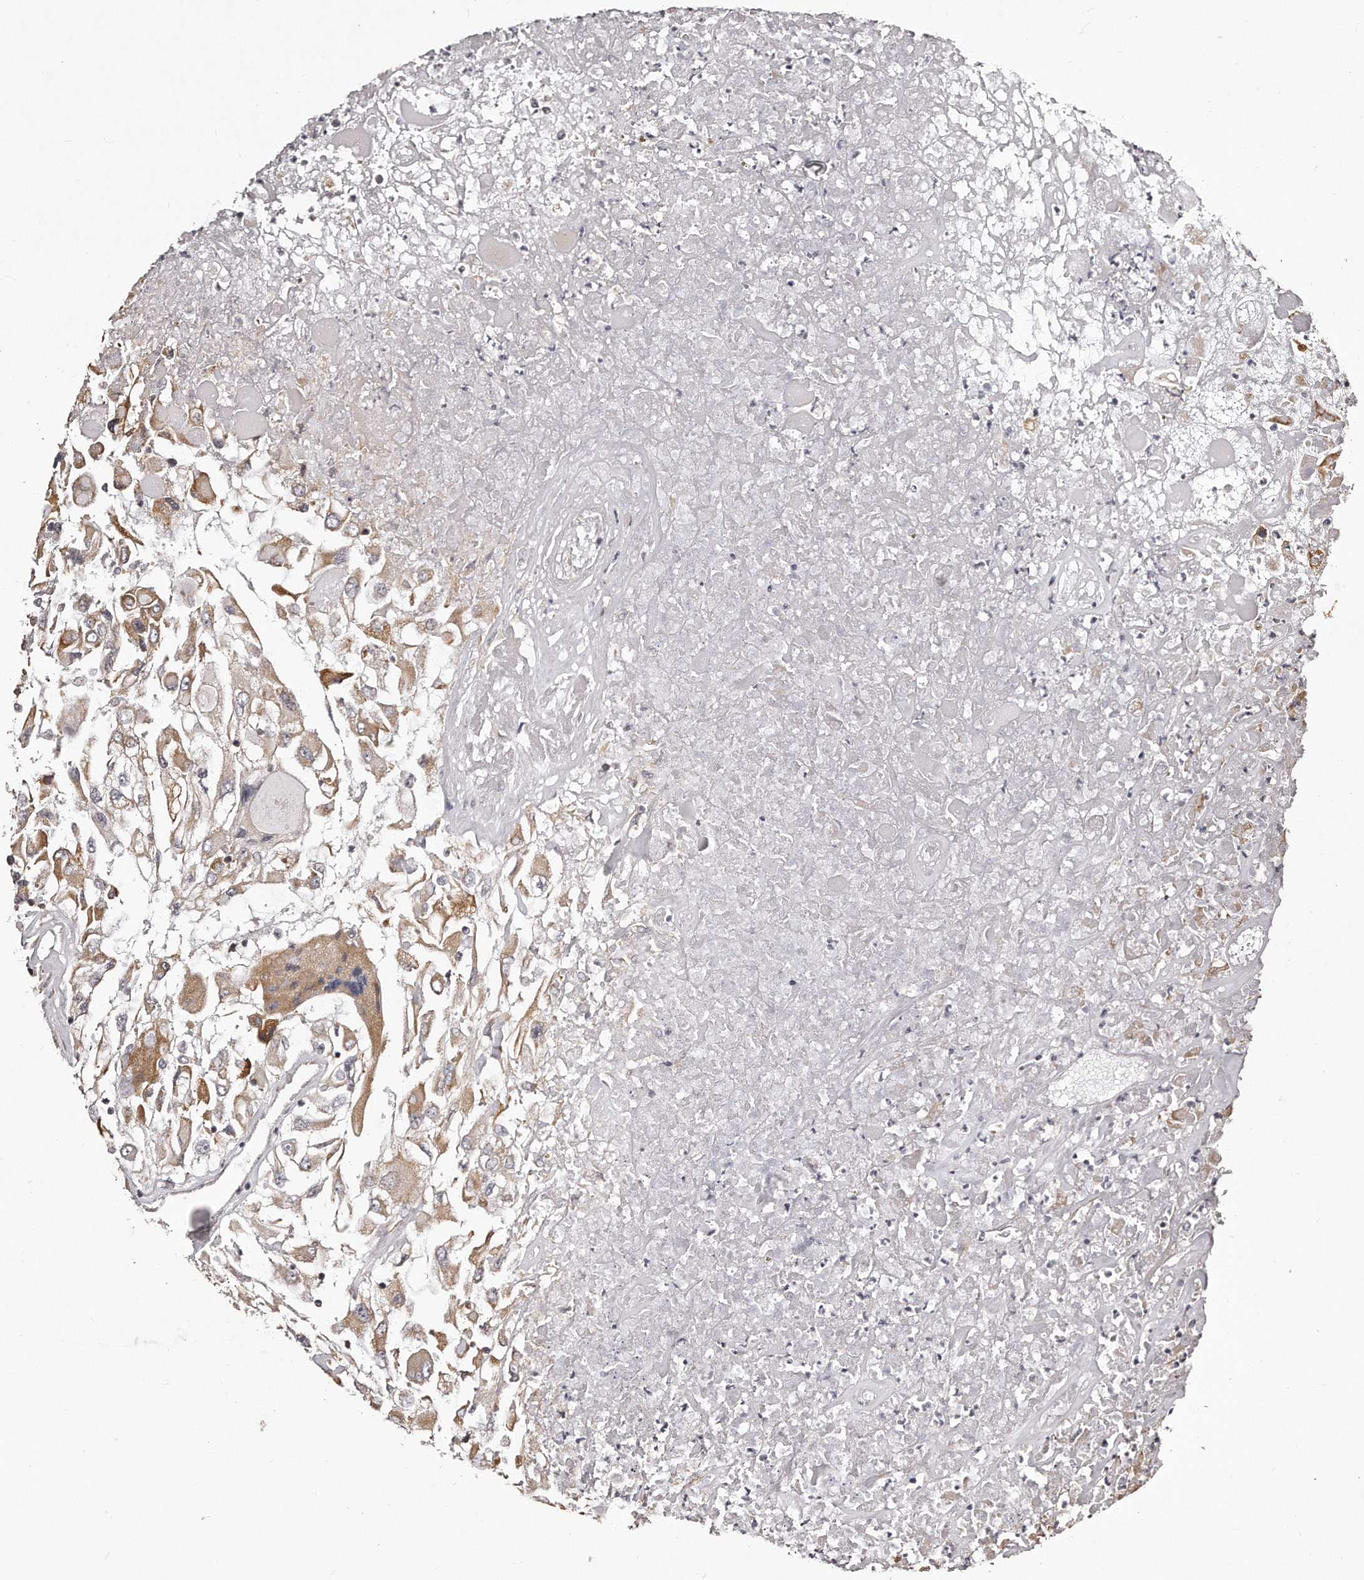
{"staining": {"intensity": "moderate", "quantity": "<25%", "location": "cytoplasmic/membranous"}, "tissue": "renal cancer", "cell_type": "Tumor cells", "image_type": "cancer", "snomed": [{"axis": "morphology", "description": "Adenocarcinoma, NOS"}, {"axis": "topography", "description": "Kidney"}], "caption": "Brown immunohistochemical staining in human adenocarcinoma (renal) displays moderate cytoplasmic/membranous positivity in about <25% of tumor cells.", "gene": "TRAPPC14", "patient": {"sex": "female", "age": 52}}